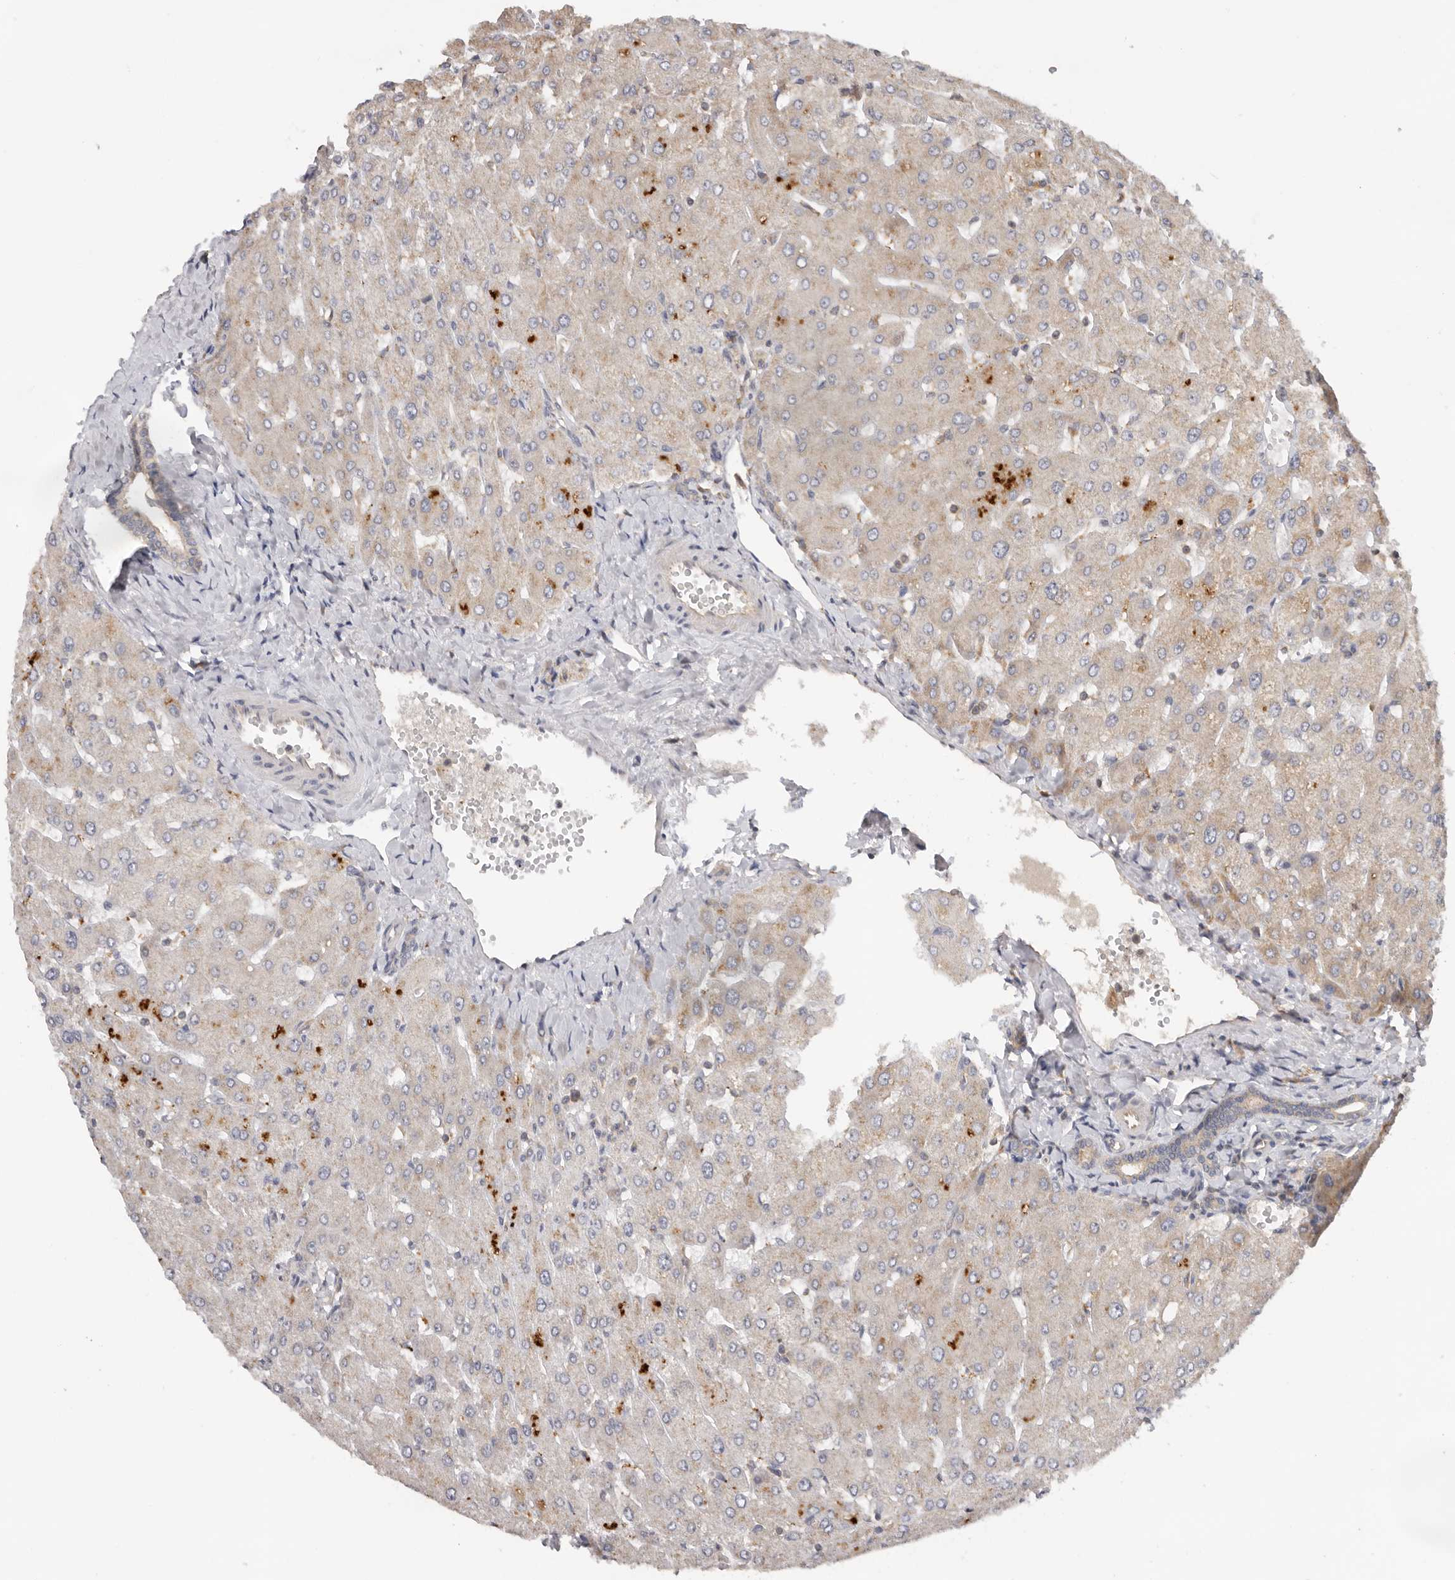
{"staining": {"intensity": "weak", "quantity": ">75%", "location": "cytoplasmic/membranous"}, "tissue": "liver", "cell_type": "Cholangiocytes", "image_type": "normal", "snomed": [{"axis": "morphology", "description": "Normal tissue, NOS"}, {"axis": "topography", "description": "Liver"}], "caption": "DAB (3,3'-diaminobenzidine) immunohistochemical staining of normal liver demonstrates weak cytoplasmic/membranous protein positivity in approximately >75% of cholangiocytes.", "gene": "PPP1R42", "patient": {"sex": "male", "age": 55}}